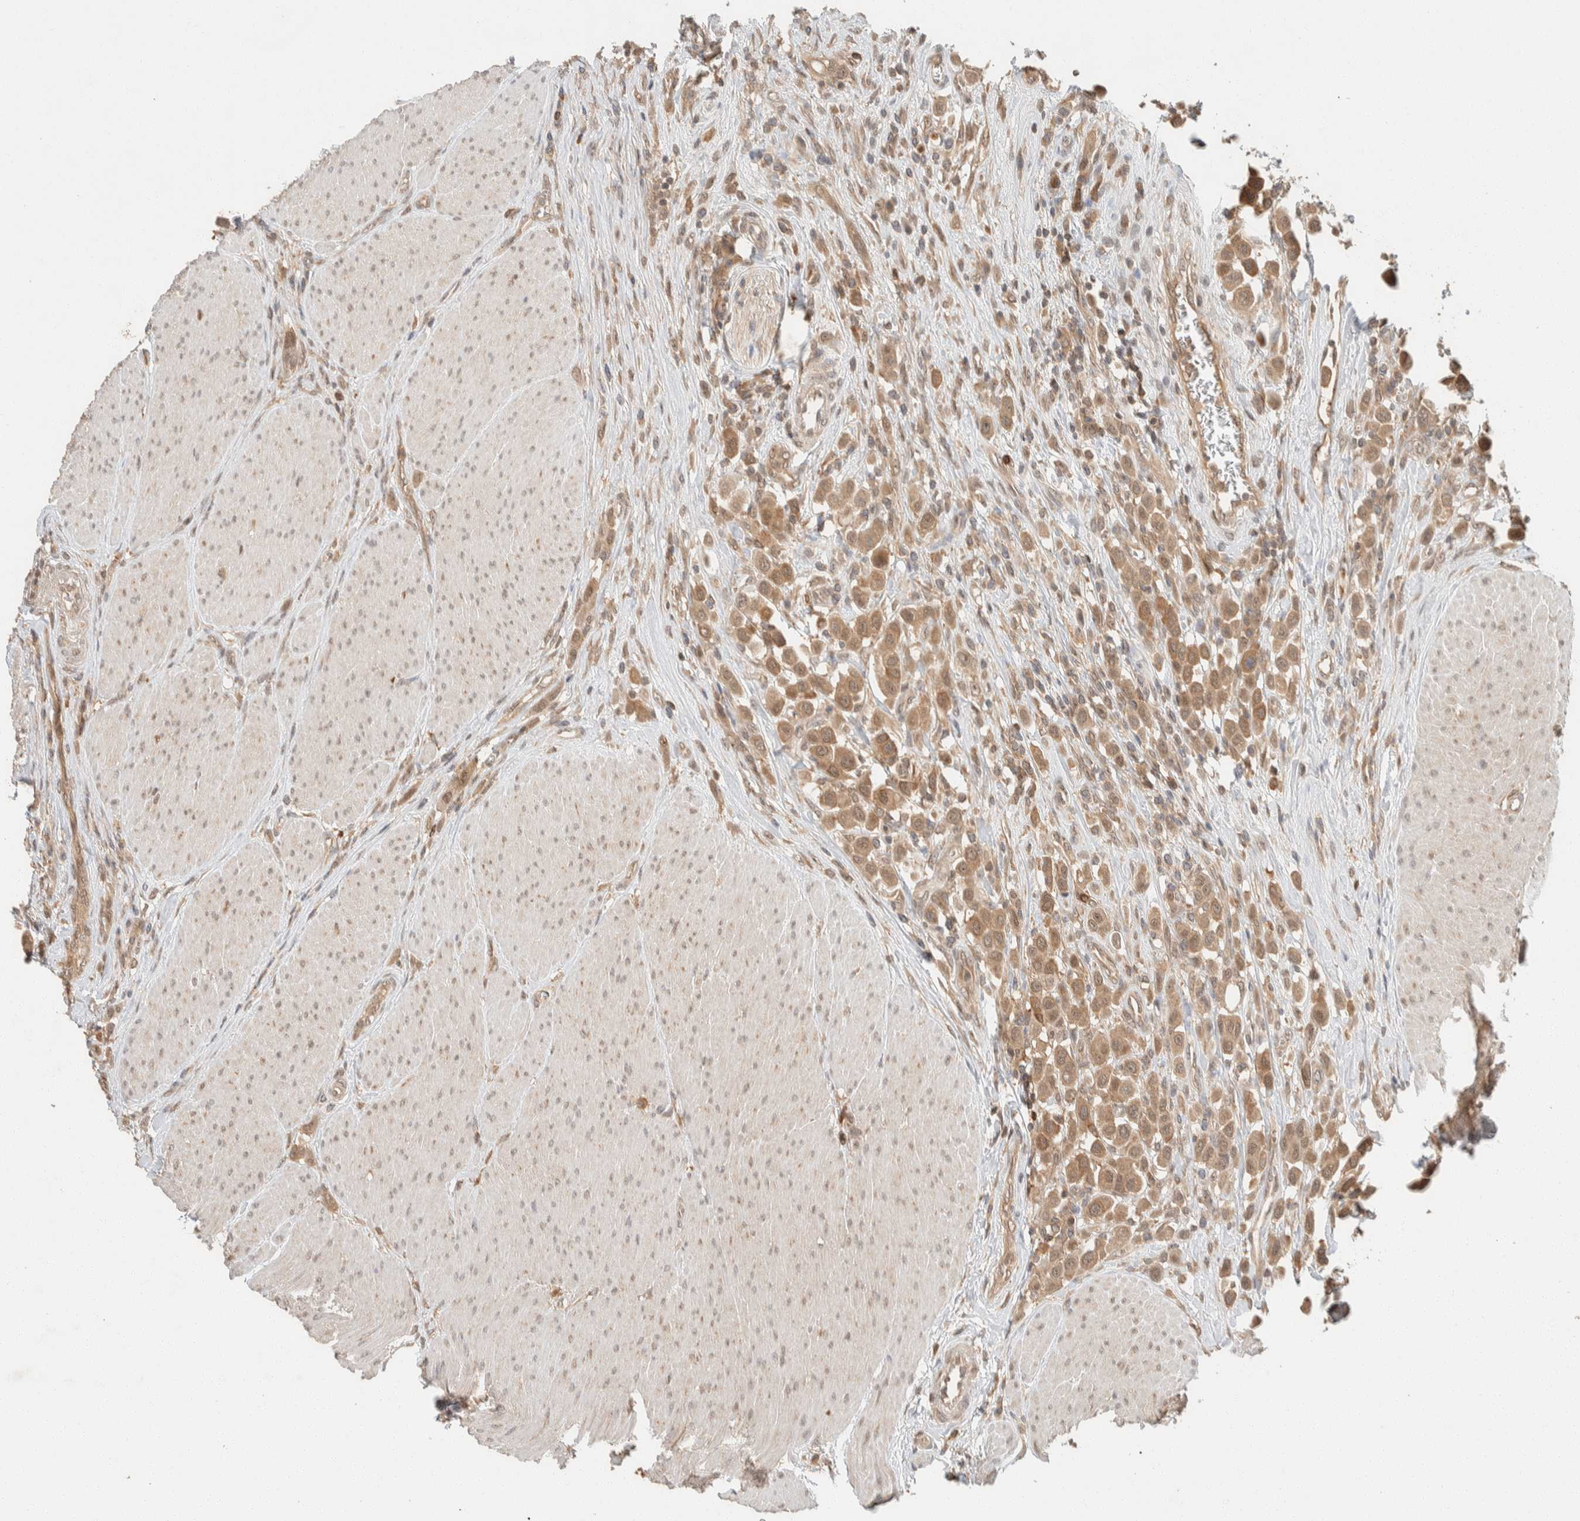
{"staining": {"intensity": "moderate", "quantity": ">75%", "location": "cytoplasmic/membranous,nuclear"}, "tissue": "urothelial cancer", "cell_type": "Tumor cells", "image_type": "cancer", "snomed": [{"axis": "morphology", "description": "Urothelial carcinoma, High grade"}, {"axis": "topography", "description": "Urinary bladder"}], "caption": "The image exhibits staining of urothelial carcinoma (high-grade), revealing moderate cytoplasmic/membranous and nuclear protein staining (brown color) within tumor cells.", "gene": "ZNF567", "patient": {"sex": "male", "age": 50}}